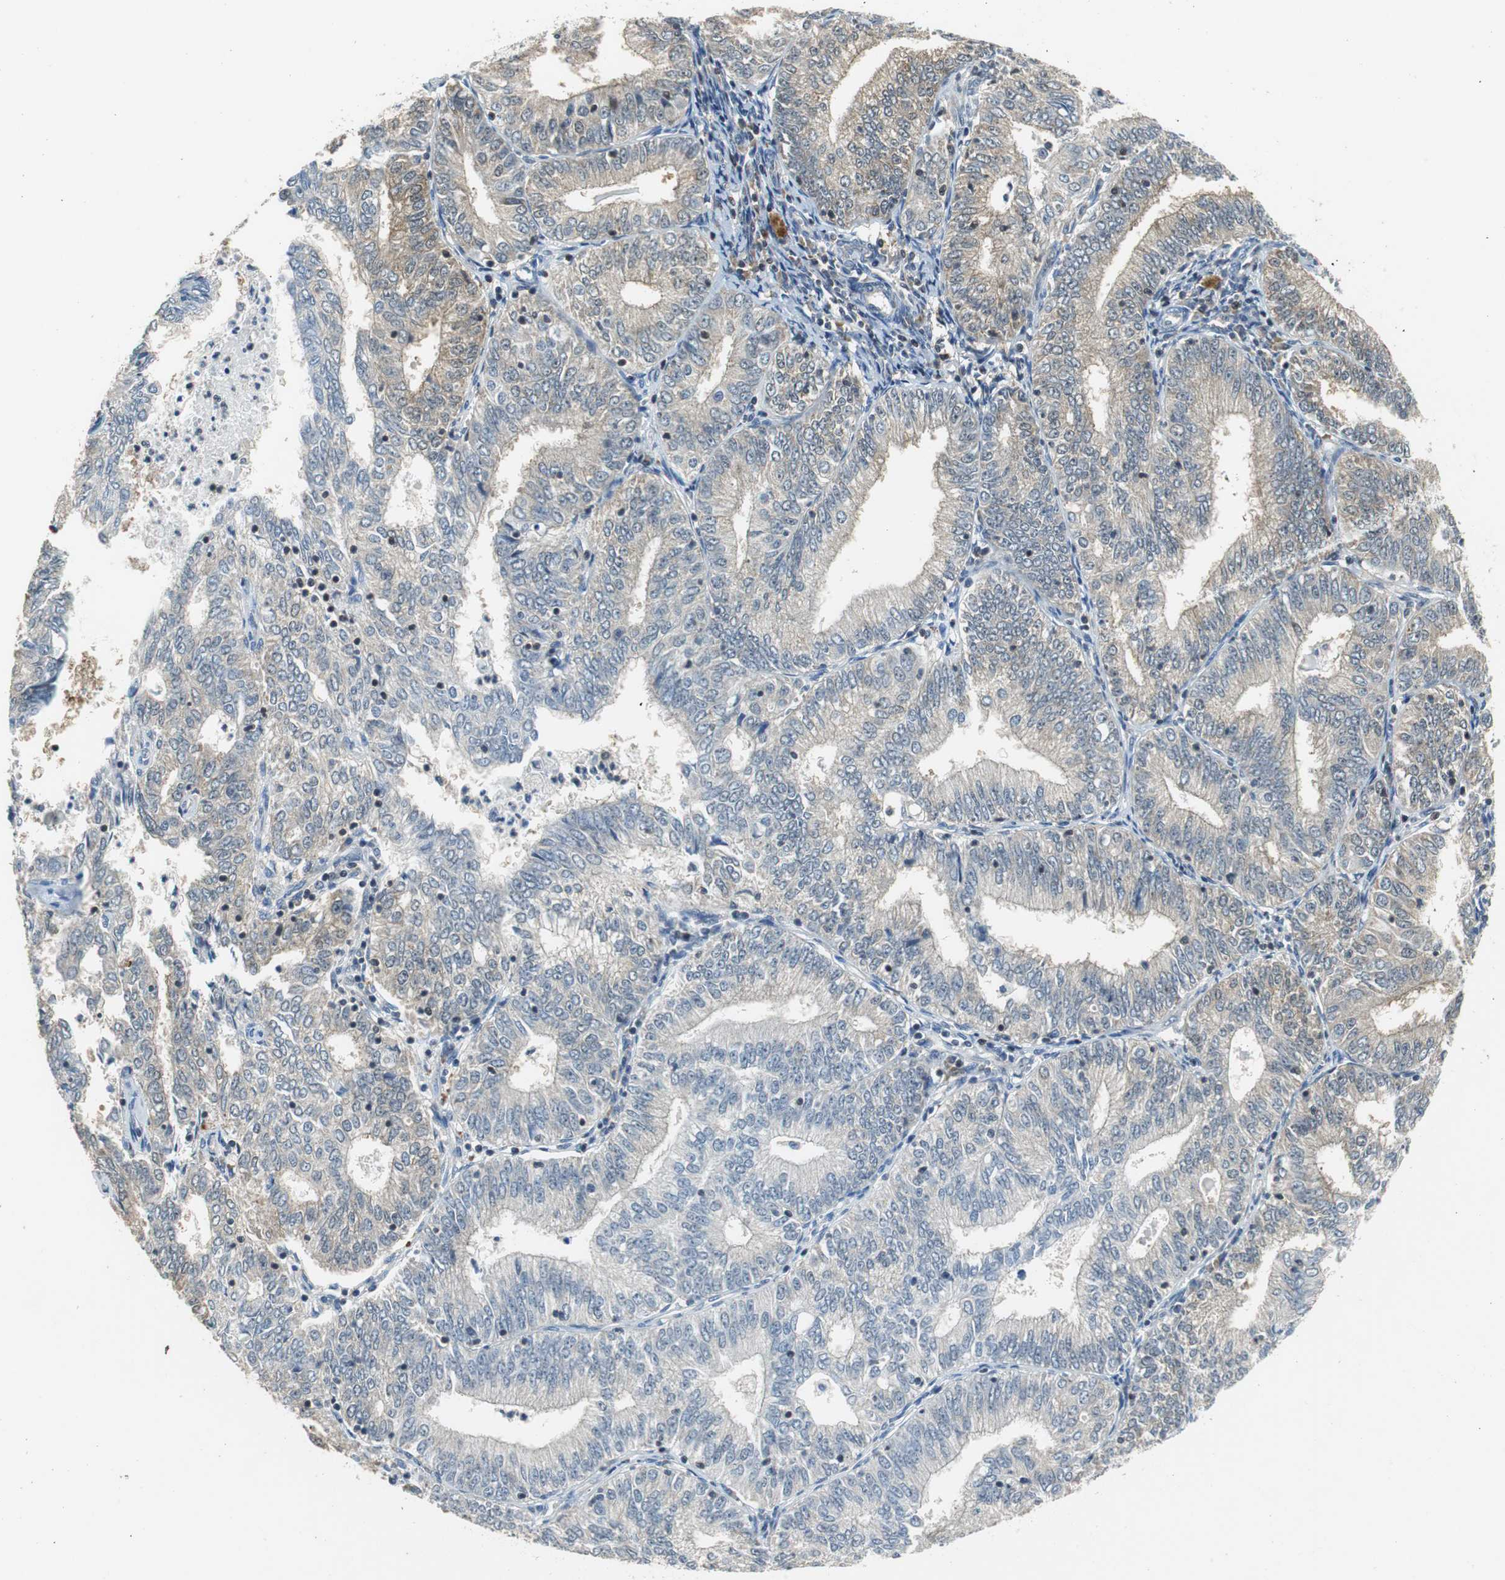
{"staining": {"intensity": "weak", "quantity": "25%-75%", "location": "cytoplasmic/membranous"}, "tissue": "endometrial cancer", "cell_type": "Tumor cells", "image_type": "cancer", "snomed": [{"axis": "morphology", "description": "Adenocarcinoma, NOS"}, {"axis": "topography", "description": "Endometrium"}], "caption": "Tumor cells reveal weak cytoplasmic/membranous staining in about 25%-75% of cells in endometrial cancer. (IHC, brightfield microscopy, high magnification).", "gene": "GSDMD", "patient": {"sex": "female", "age": 69}}